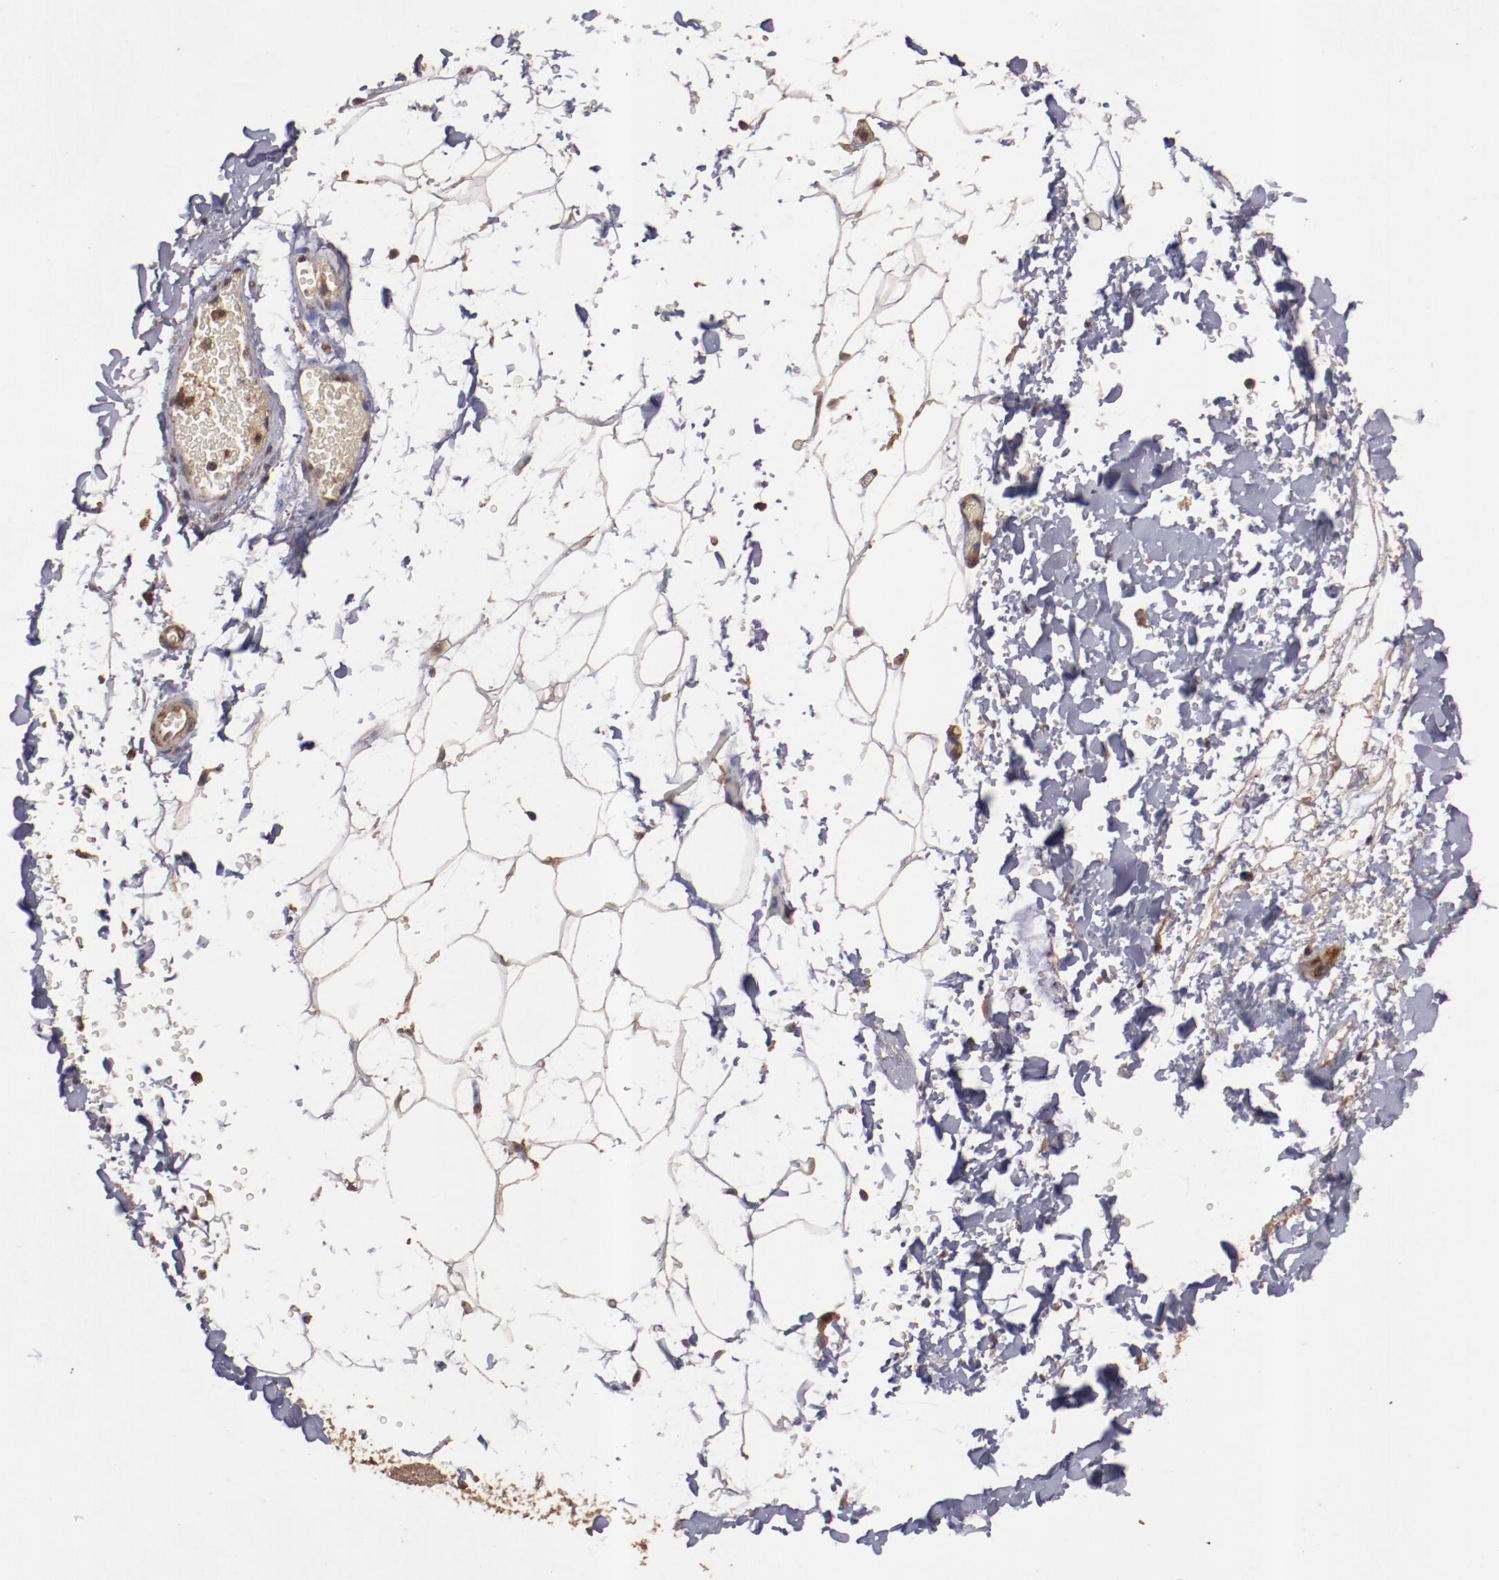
{"staining": {"intensity": "weak", "quantity": ">75%", "location": "cytoplasmic/membranous"}, "tissue": "adipose tissue", "cell_type": "Adipocytes", "image_type": "normal", "snomed": [{"axis": "morphology", "description": "Normal tissue, NOS"}, {"axis": "topography", "description": "Soft tissue"}], "caption": "The photomicrograph demonstrates immunohistochemical staining of unremarkable adipose tissue. There is weak cytoplasmic/membranous positivity is seen in approximately >75% of adipocytes. (brown staining indicates protein expression, while blue staining denotes nuclei).", "gene": "TXNDC16", "patient": {"sex": "male", "age": 72}}